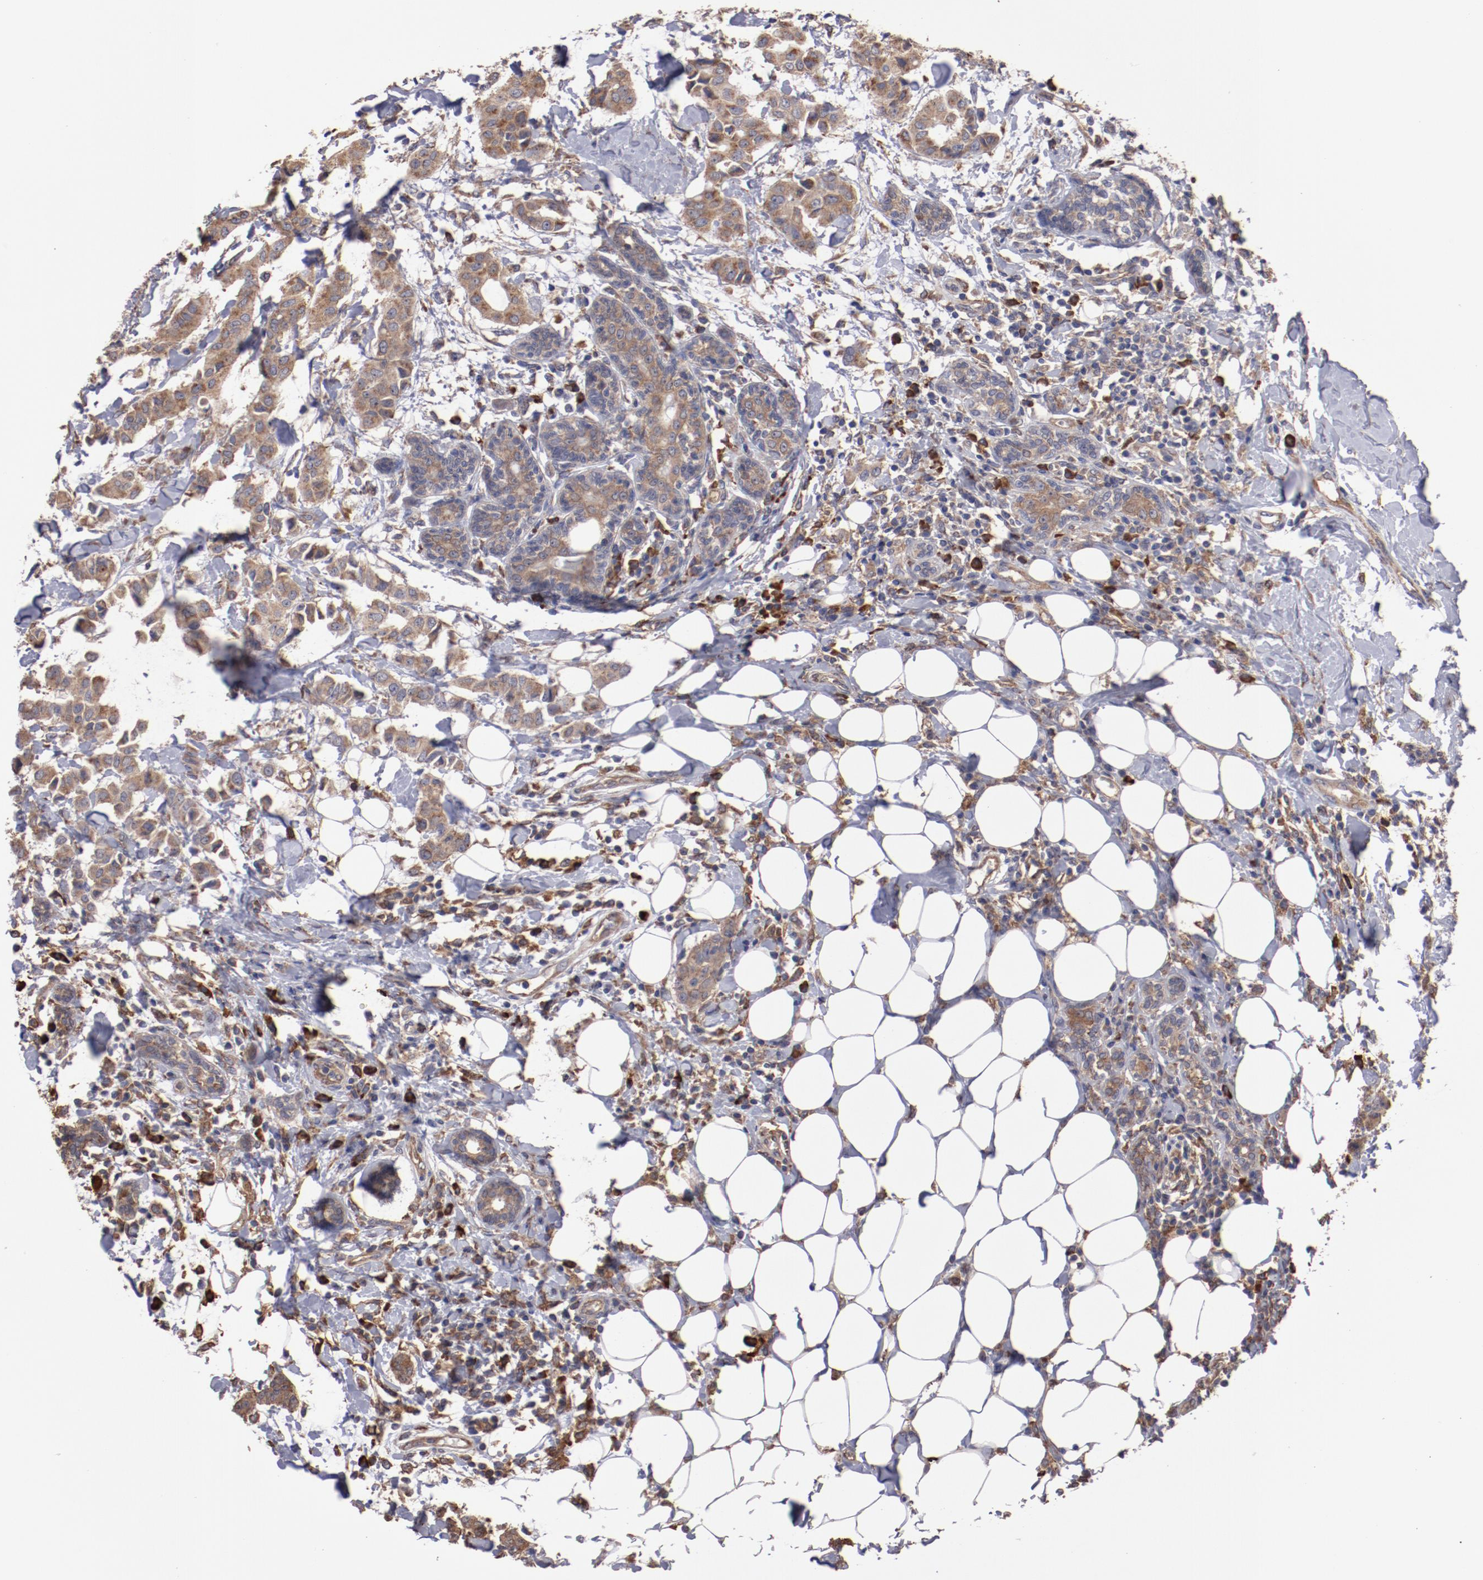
{"staining": {"intensity": "weak", "quantity": ">75%", "location": "cytoplasmic/membranous"}, "tissue": "breast cancer", "cell_type": "Tumor cells", "image_type": "cancer", "snomed": [{"axis": "morphology", "description": "Duct carcinoma"}, {"axis": "topography", "description": "Breast"}], "caption": "Immunohistochemistry (DAB) staining of human breast cancer (invasive ductal carcinoma) exhibits weak cytoplasmic/membranous protein staining in approximately >75% of tumor cells. (DAB (3,3'-diaminobenzidine) = brown stain, brightfield microscopy at high magnification).", "gene": "NFKBIE", "patient": {"sex": "female", "age": 40}}